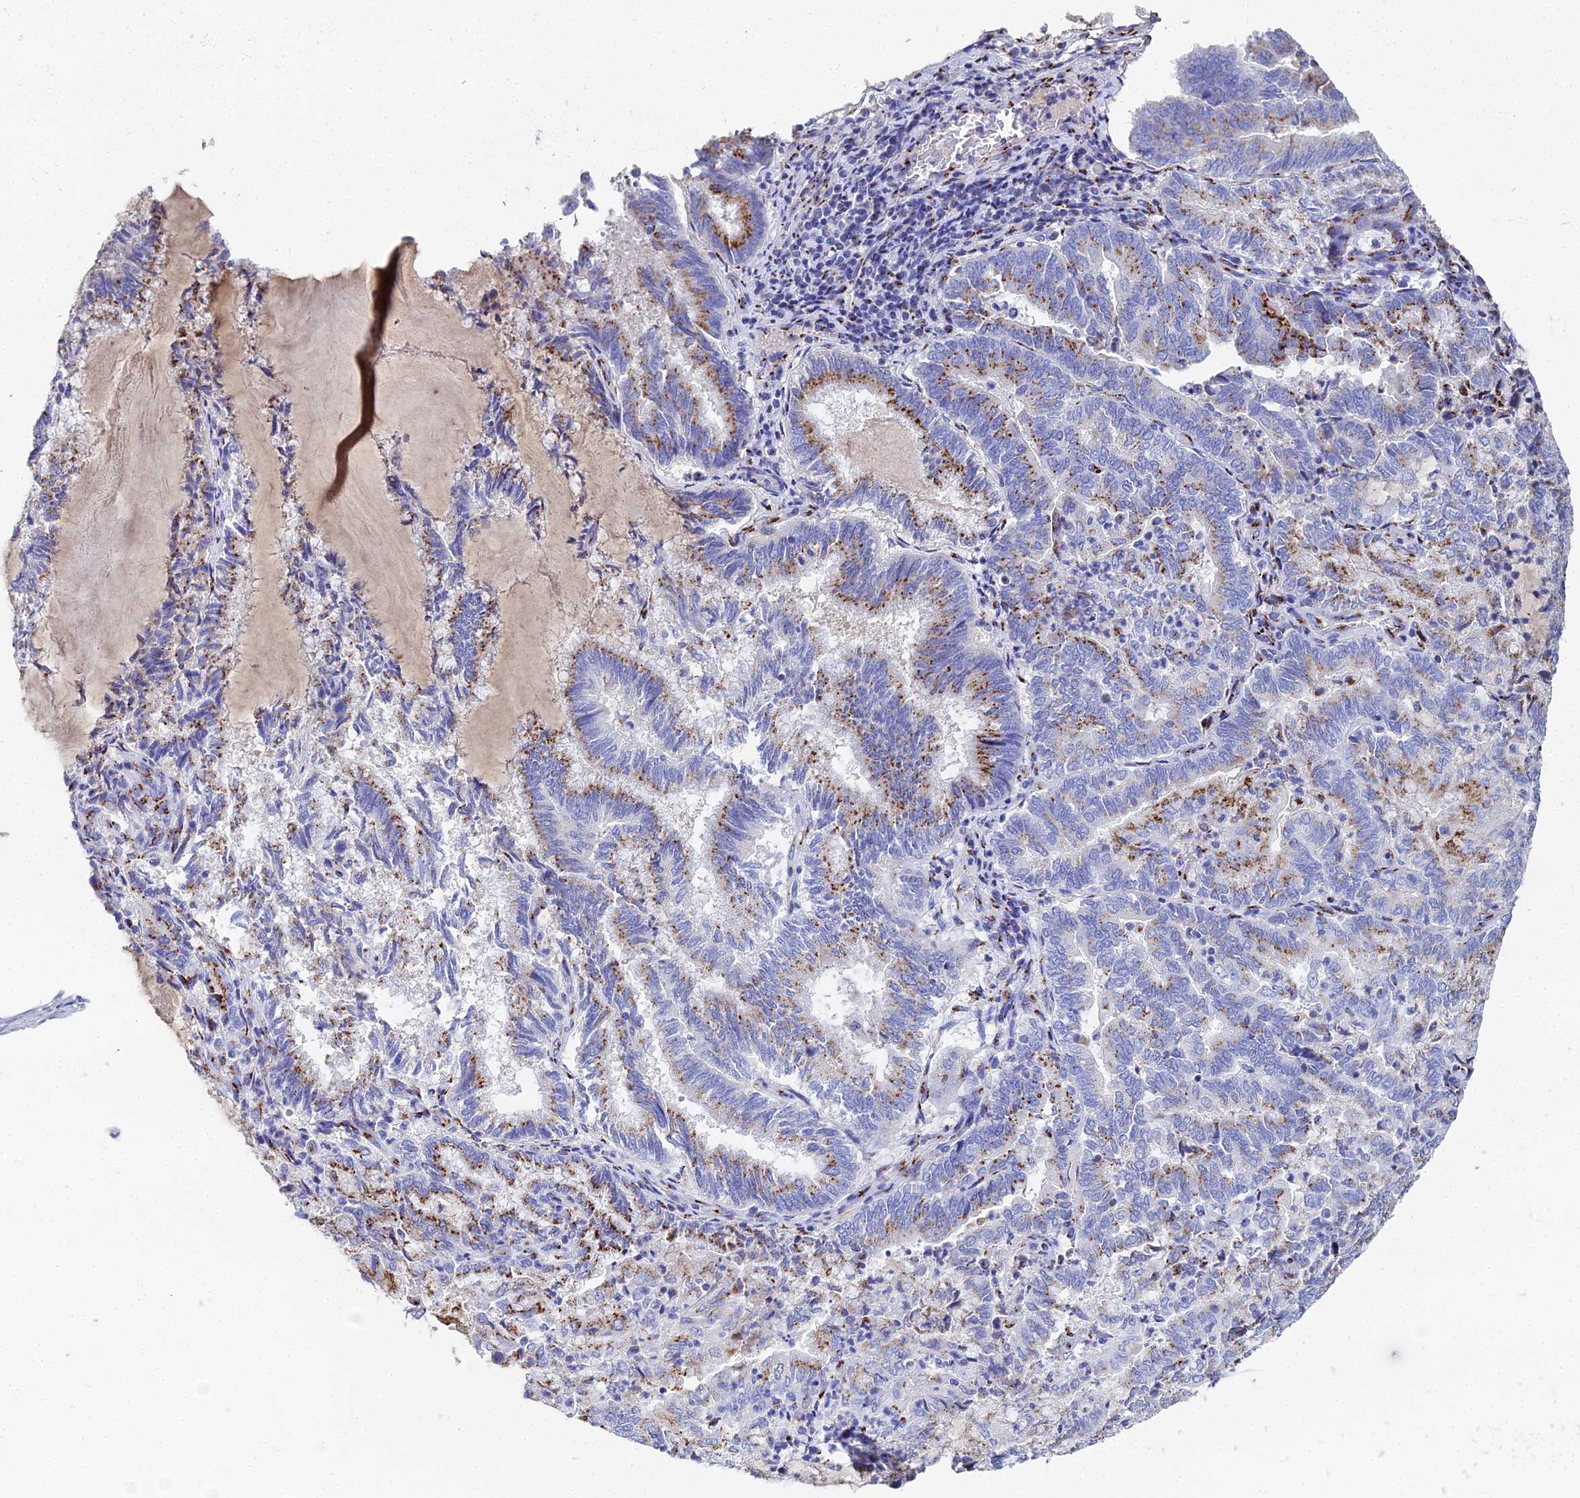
{"staining": {"intensity": "moderate", "quantity": ">75%", "location": "cytoplasmic/membranous"}, "tissue": "endometrial cancer", "cell_type": "Tumor cells", "image_type": "cancer", "snomed": [{"axis": "morphology", "description": "Adenocarcinoma, NOS"}, {"axis": "topography", "description": "Endometrium"}], "caption": "Approximately >75% of tumor cells in endometrial adenocarcinoma reveal moderate cytoplasmic/membranous protein expression as visualized by brown immunohistochemical staining.", "gene": "ENSG00000268674", "patient": {"sex": "female", "age": 80}}